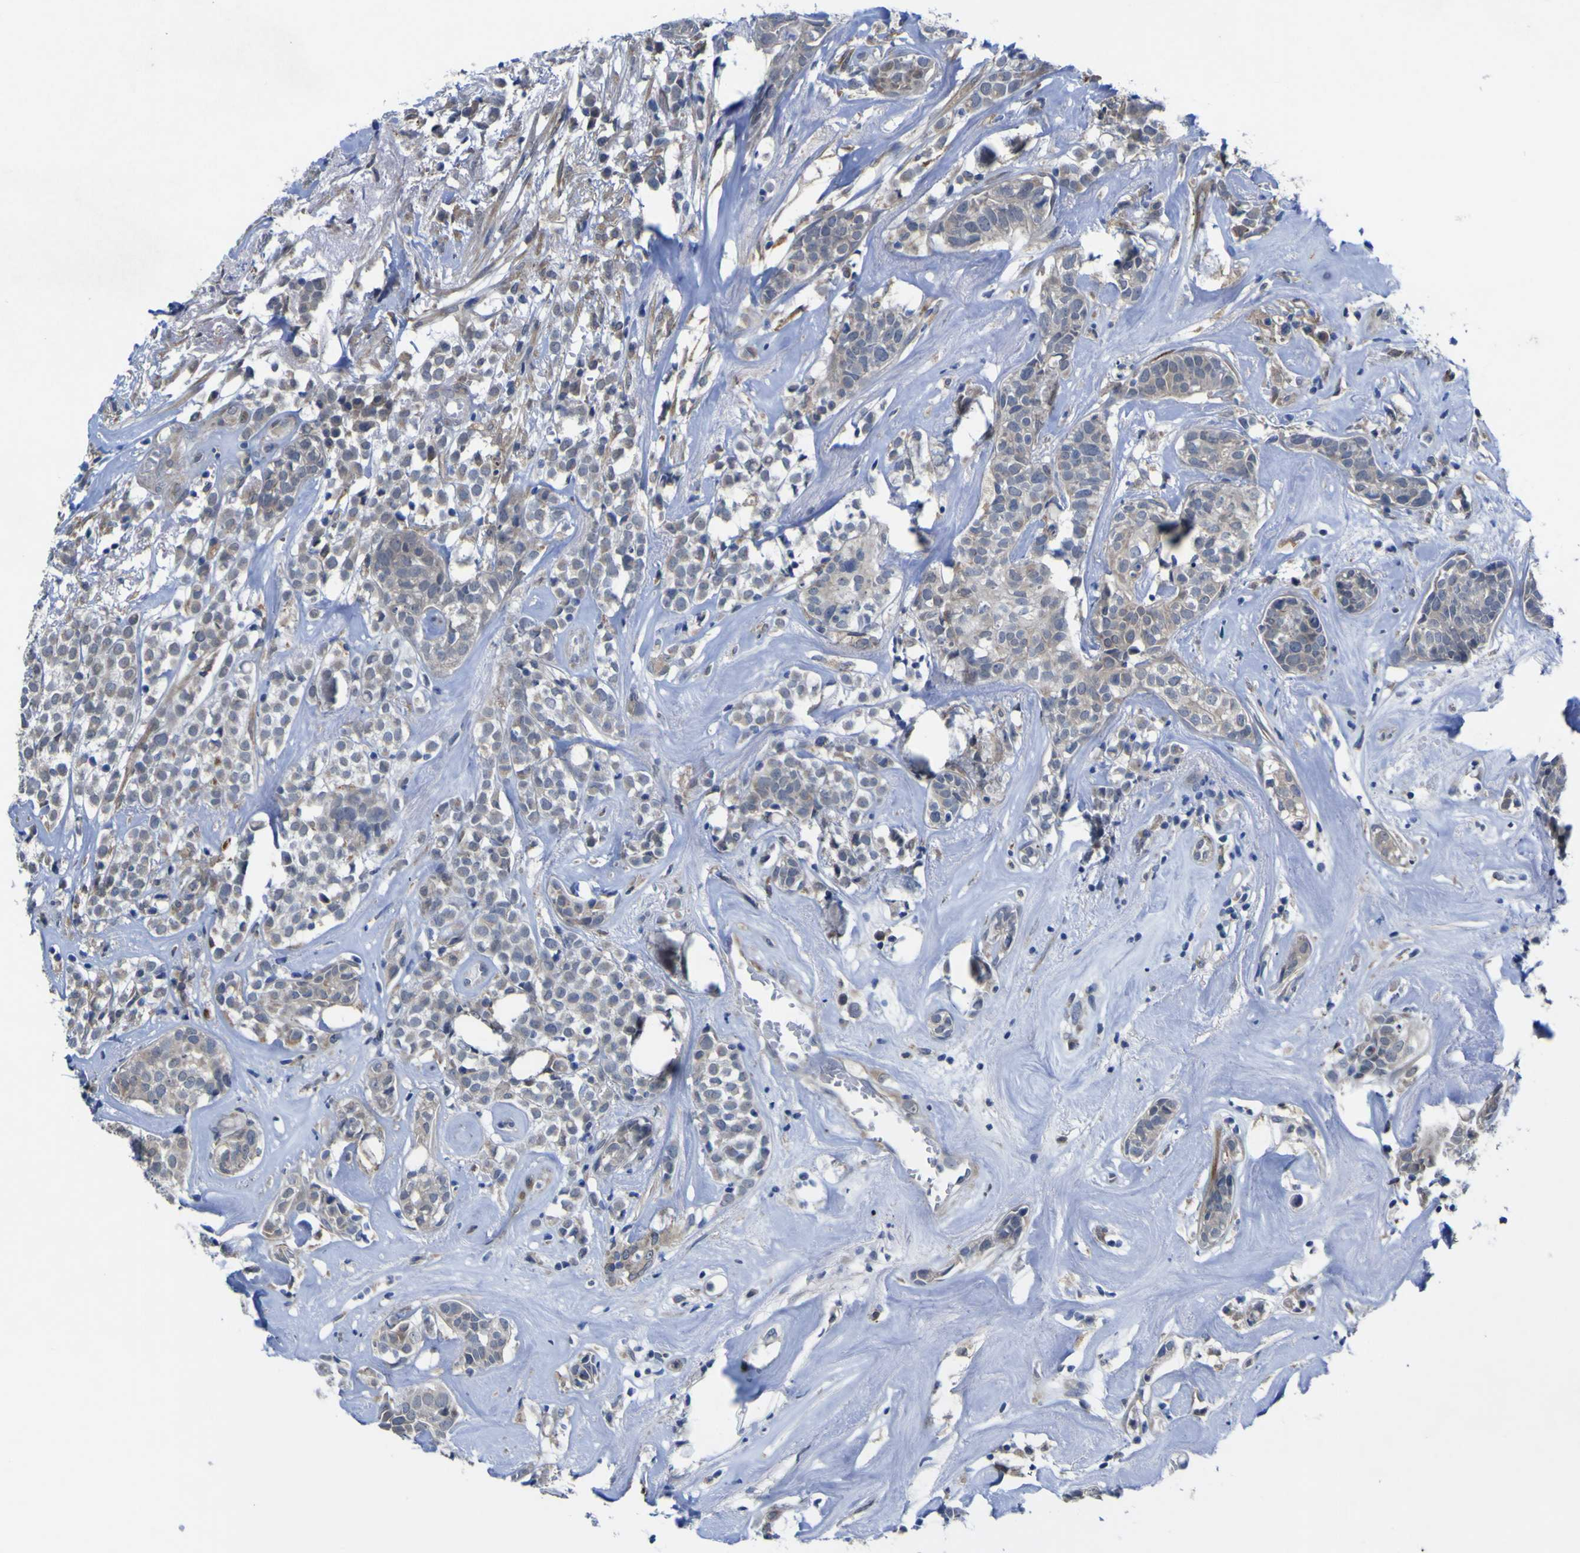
{"staining": {"intensity": "negative", "quantity": "none", "location": "none"}, "tissue": "head and neck cancer", "cell_type": "Tumor cells", "image_type": "cancer", "snomed": [{"axis": "morphology", "description": "Adenocarcinoma, NOS"}, {"axis": "topography", "description": "Salivary gland"}, {"axis": "topography", "description": "Head-Neck"}], "caption": "DAB (3,3'-diaminobenzidine) immunohistochemical staining of head and neck cancer exhibits no significant staining in tumor cells. The staining was performed using DAB to visualize the protein expression in brown, while the nuclei were stained in blue with hematoxylin (Magnification: 20x).", "gene": "TNFRSF11A", "patient": {"sex": "female", "age": 65}}